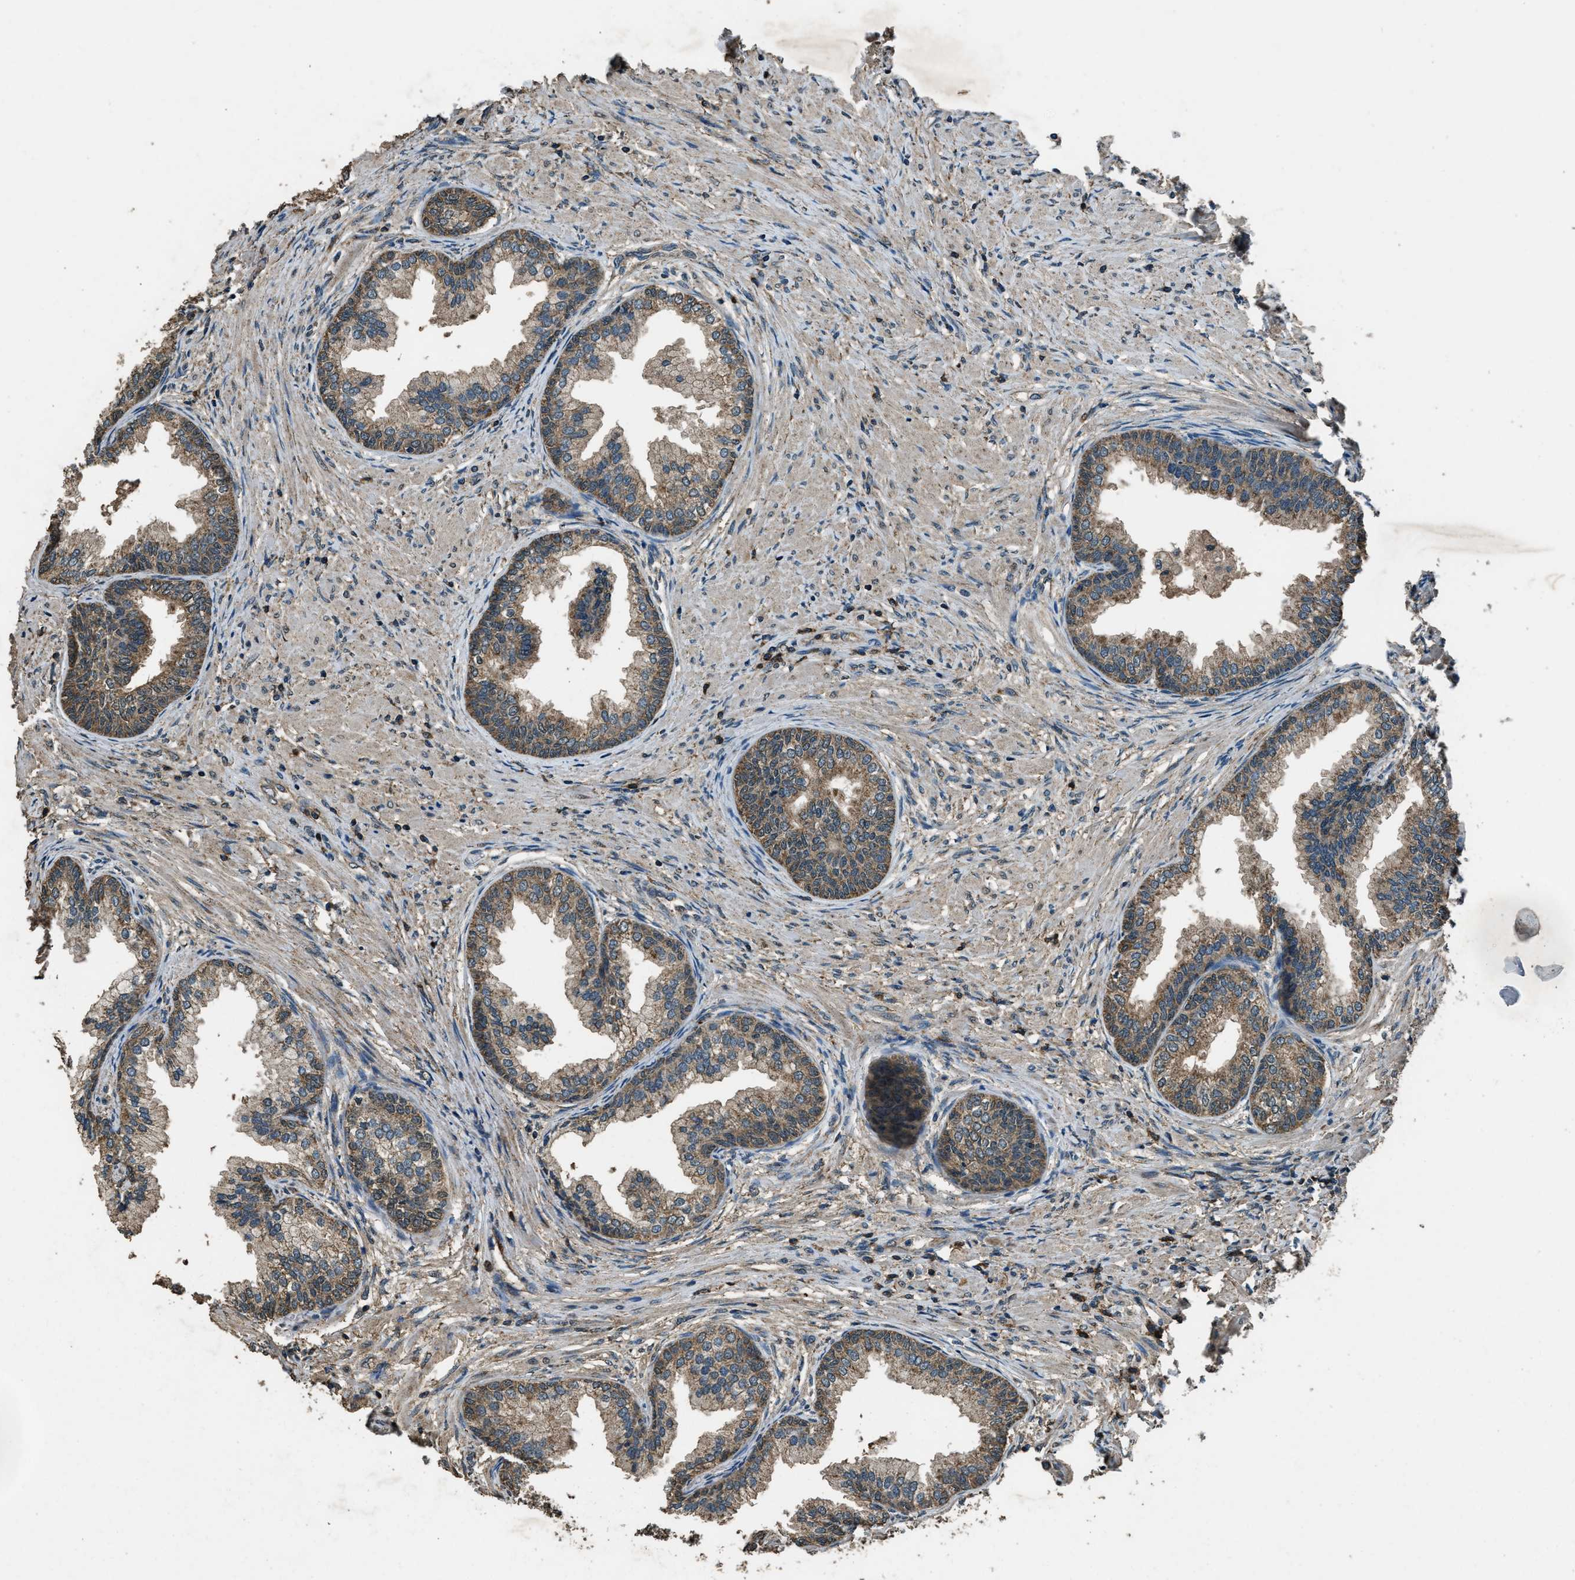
{"staining": {"intensity": "weak", "quantity": ">75%", "location": "cytoplasmic/membranous"}, "tissue": "prostate", "cell_type": "Glandular cells", "image_type": "normal", "snomed": [{"axis": "morphology", "description": "Normal tissue, NOS"}, {"axis": "topography", "description": "Prostate"}], "caption": "The histopathology image demonstrates a brown stain indicating the presence of a protein in the cytoplasmic/membranous of glandular cells in prostate. (DAB IHC, brown staining for protein, blue staining for nuclei).", "gene": "SALL3", "patient": {"sex": "male", "age": 76}}